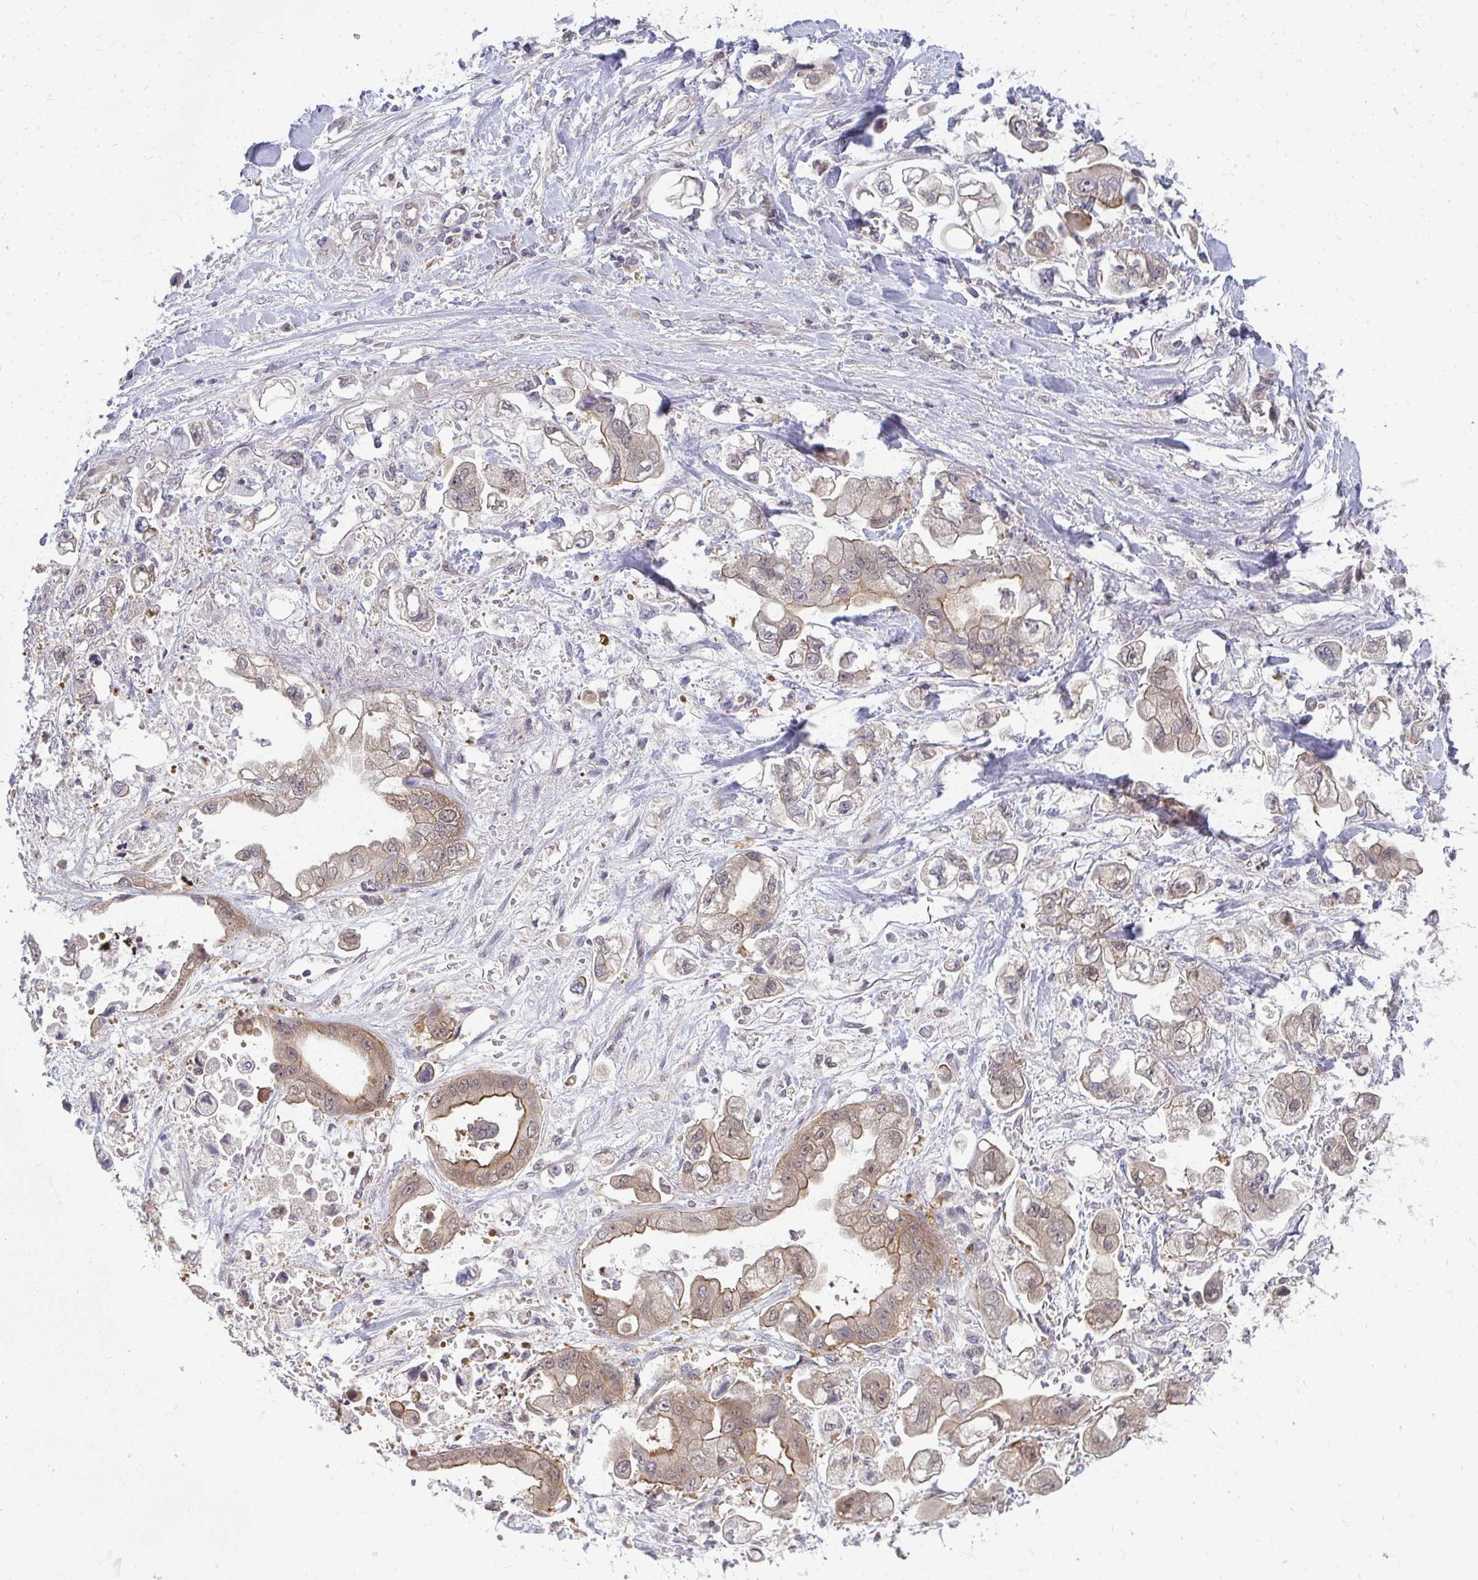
{"staining": {"intensity": "moderate", "quantity": "25%-75%", "location": "cytoplasmic/membranous"}, "tissue": "stomach cancer", "cell_type": "Tumor cells", "image_type": "cancer", "snomed": [{"axis": "morphology", "description": "Adenocarcinoma, NOS"}, {"axis": "topography", "description": "Stomach"}], "caption": "Protein expression analysis of human stomach cancer (adenocarcinoma) reveals moderate cytoplasmic/membranous positivity in approximately 25%-75% of tumor cells. Nuclei are stained in blue.", "gene": "HDHD2", "patient": {"sex": "male", "age": 62}}